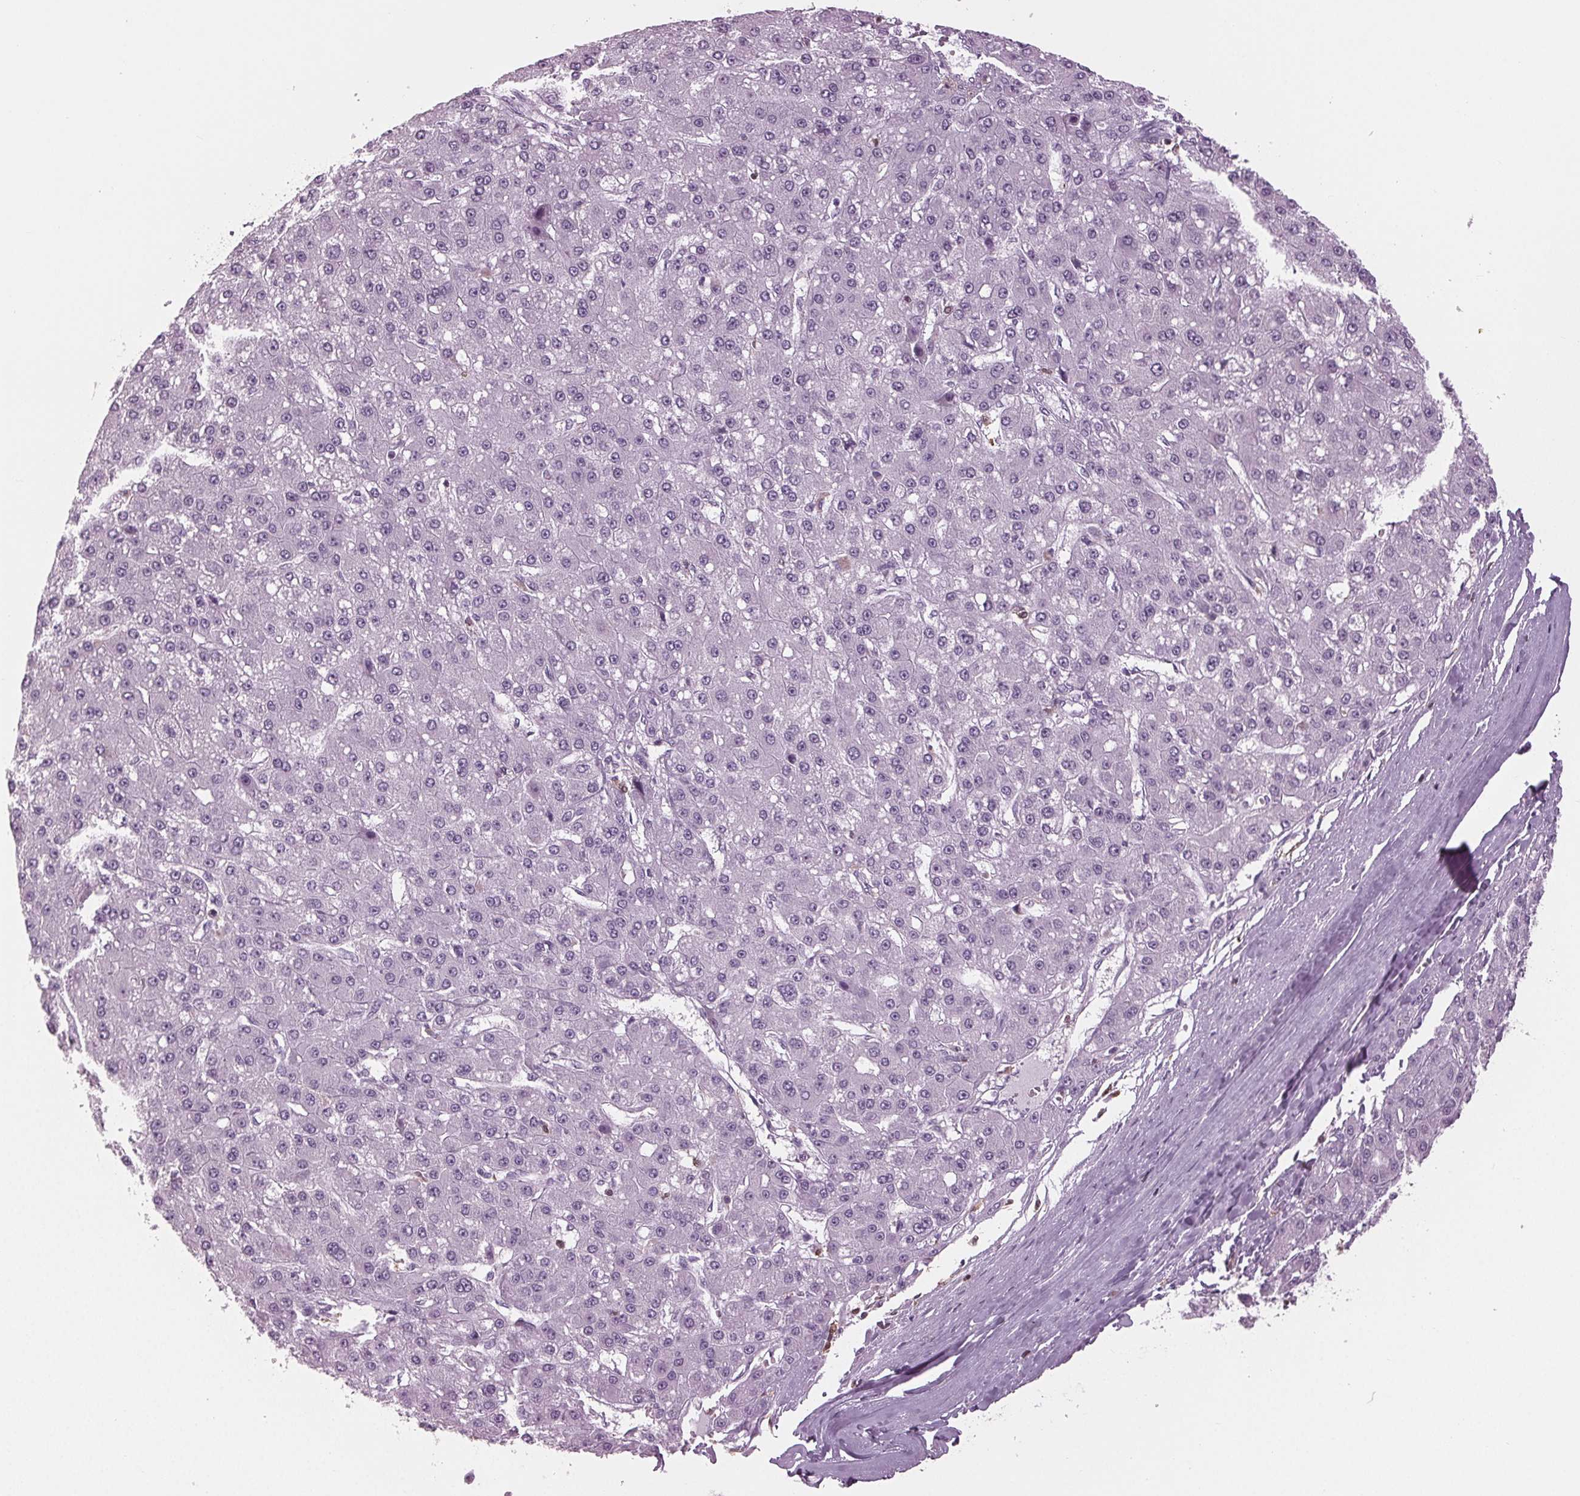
{"staining": {"intensity": "negative", "quantity": "none", "location": "none"}, "tissue": "liver cancer", "cell_type": "Tumor cells", "image_type": "cancer", "snomed": [{"axis": "morphology", "description": "Carcinoma, Hepatocellular, NOS"}, {"axis": "topography", "description": "Liver"}], "caption": "Human liver cancer stained for a protein using immunohistochemistry reveals no staining in tumor cells.", "gene": "BTLA", "patient": {"sex": "male", "age": 67}}